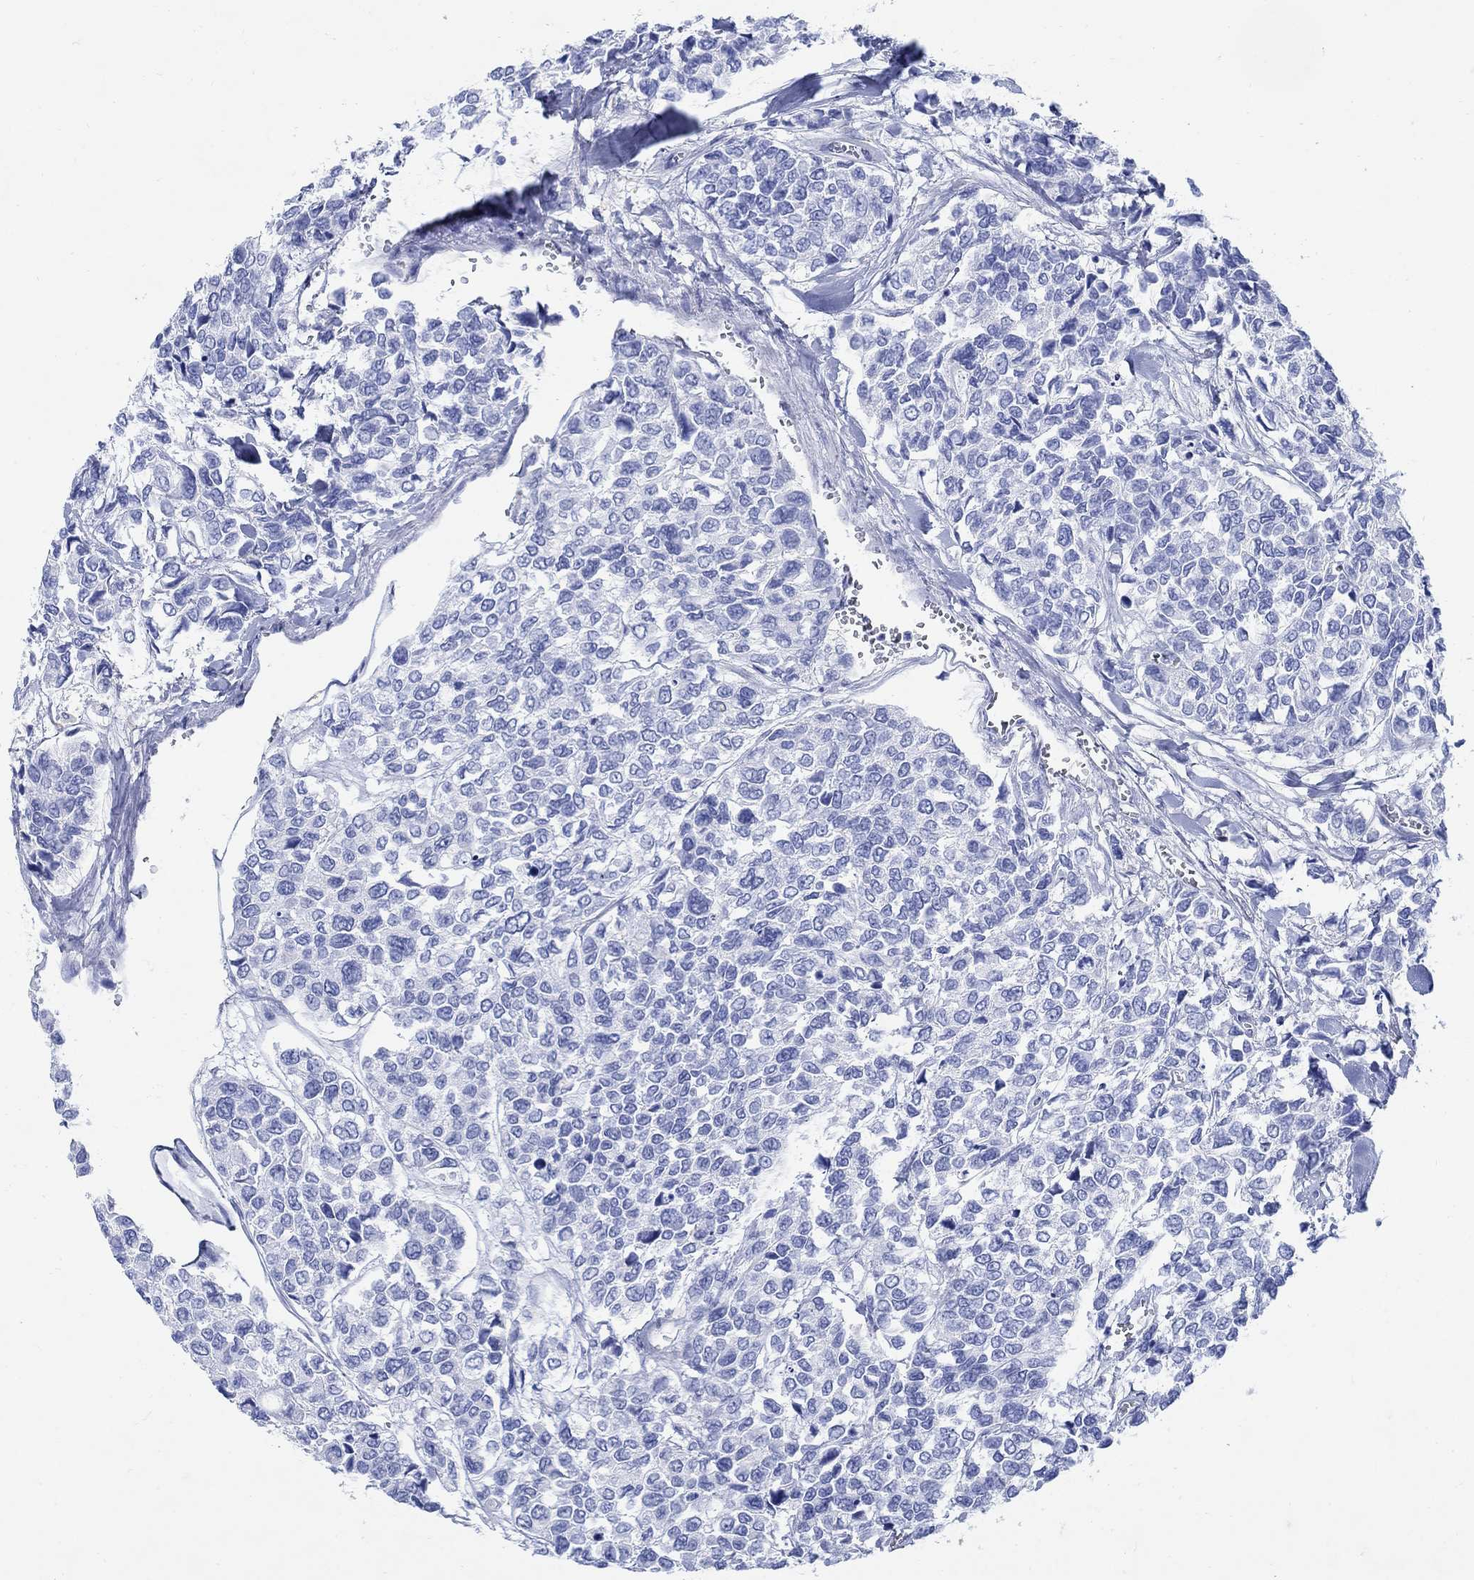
{"staining": {"intensity": "negative", "quantity": "none", "location": "none"}, "tissue": "urothelial cancer", "cell_type": "Tumor cells", "image_type": "cancer", "snomed": [{"axis": "morphology", "description": "Urothelial carcinoma, High grade"}, {"axis": "topography", "description": "Urinary bladder"}], "caption": "High magnification brightfield microscopy of high-grade urothelial carcinoma stained with DAB (3,3'-diaminobenzidine) (brown) and counterstained with hematoxylin (blue): tumor cells show no significant positivity.", "gene": "ZDHHC14", "patient": {"sex": "male", "age": 77}}